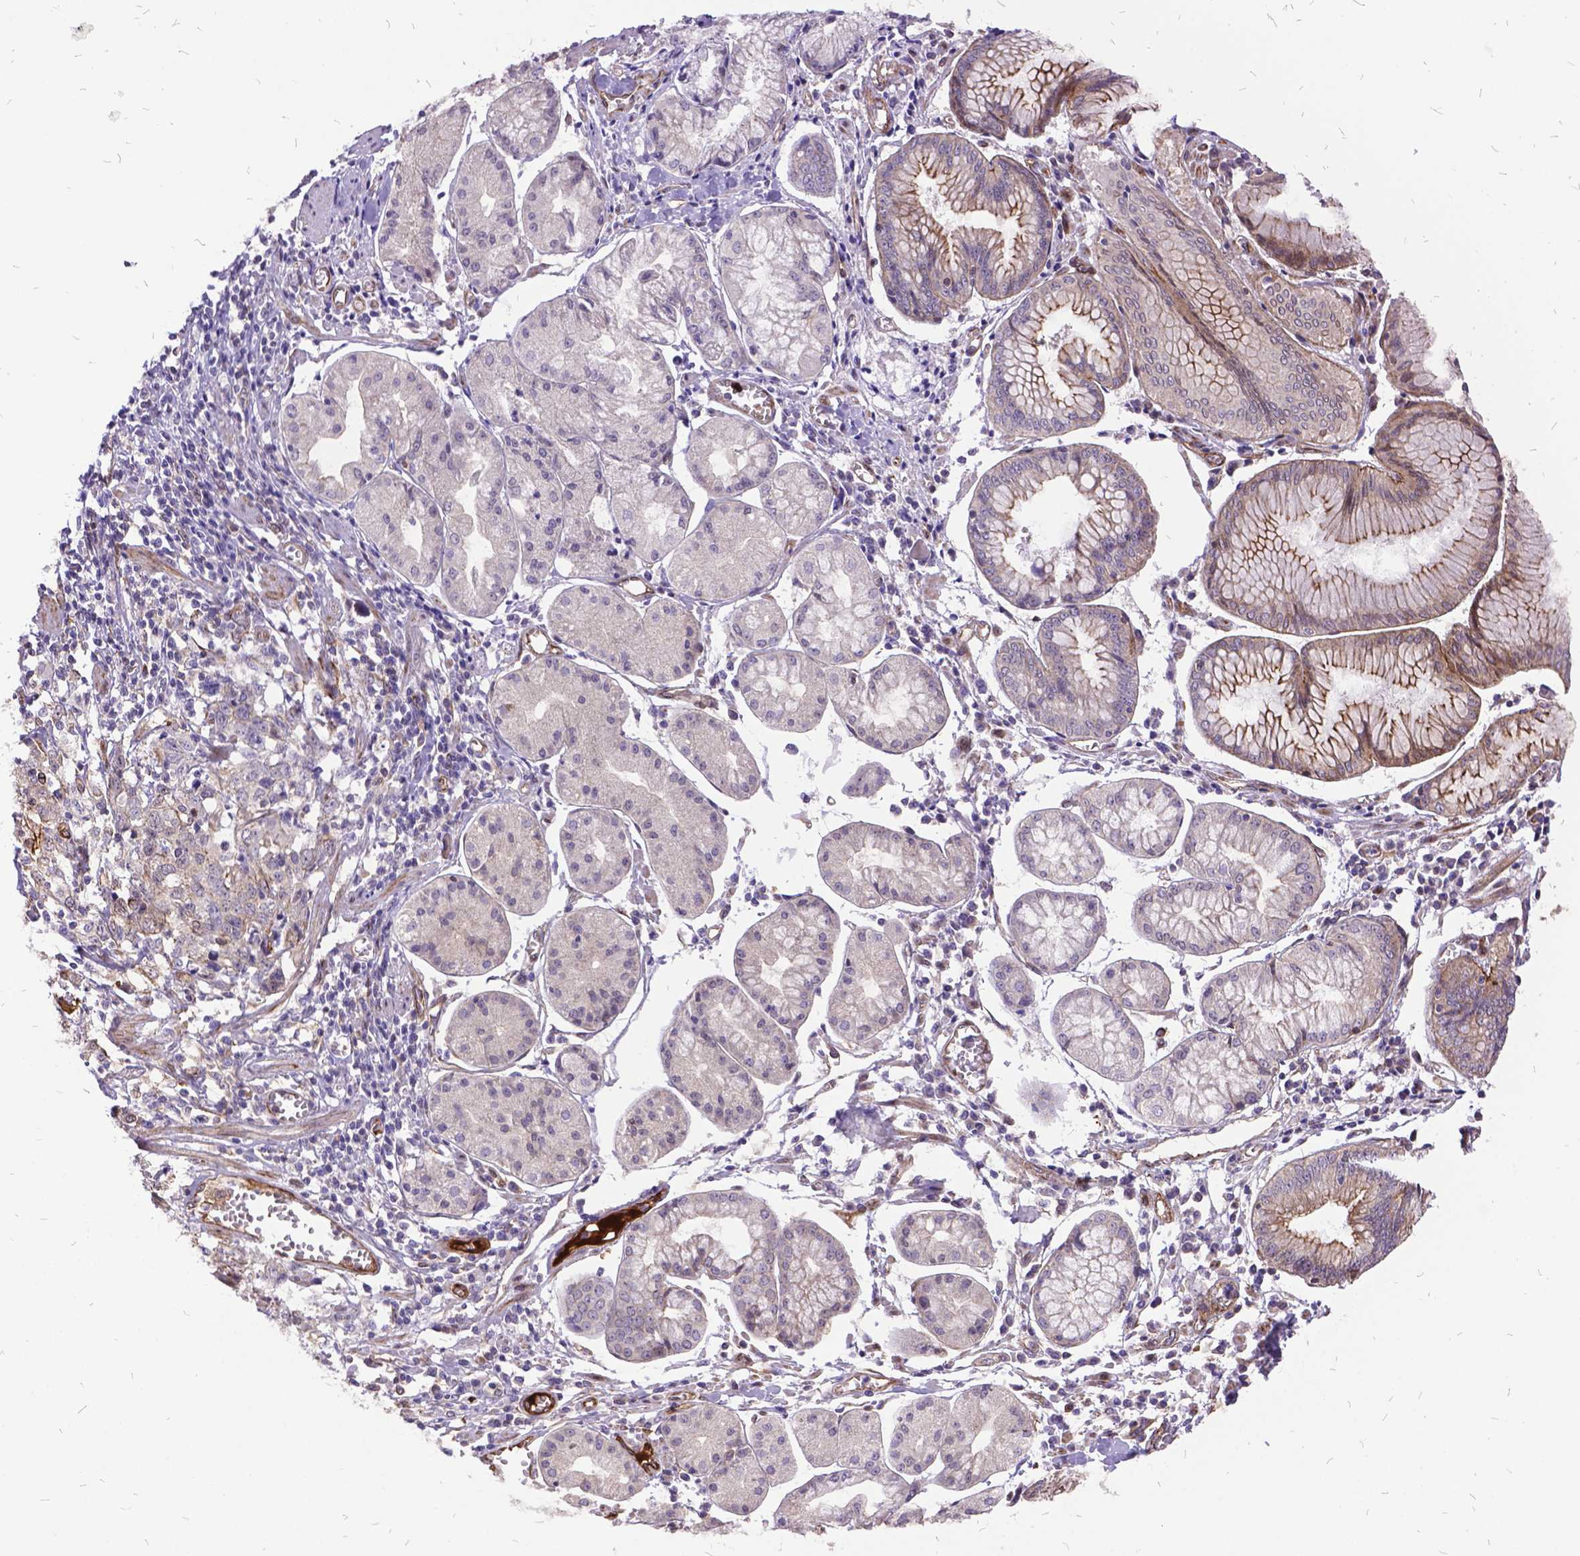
{"staining": {"intensity": "negative", "quantity": "none", "location": "none"}, "tissue": "stomach cancer", "cell_type": "Tumor cells", "image_type": "cancer", "snomed": [{"axis": "morphology", "description": "Adenocarcinoma, NOS"}, {"axis": "topography", "description": "Stomach, upper"}], "caption": "The micrograph demonstrates no significant expression in tumor cells of stomach cancer (adenocarcinoma).", "gene": "GRB7", "patient": {"sex": "male", "age": 81}}